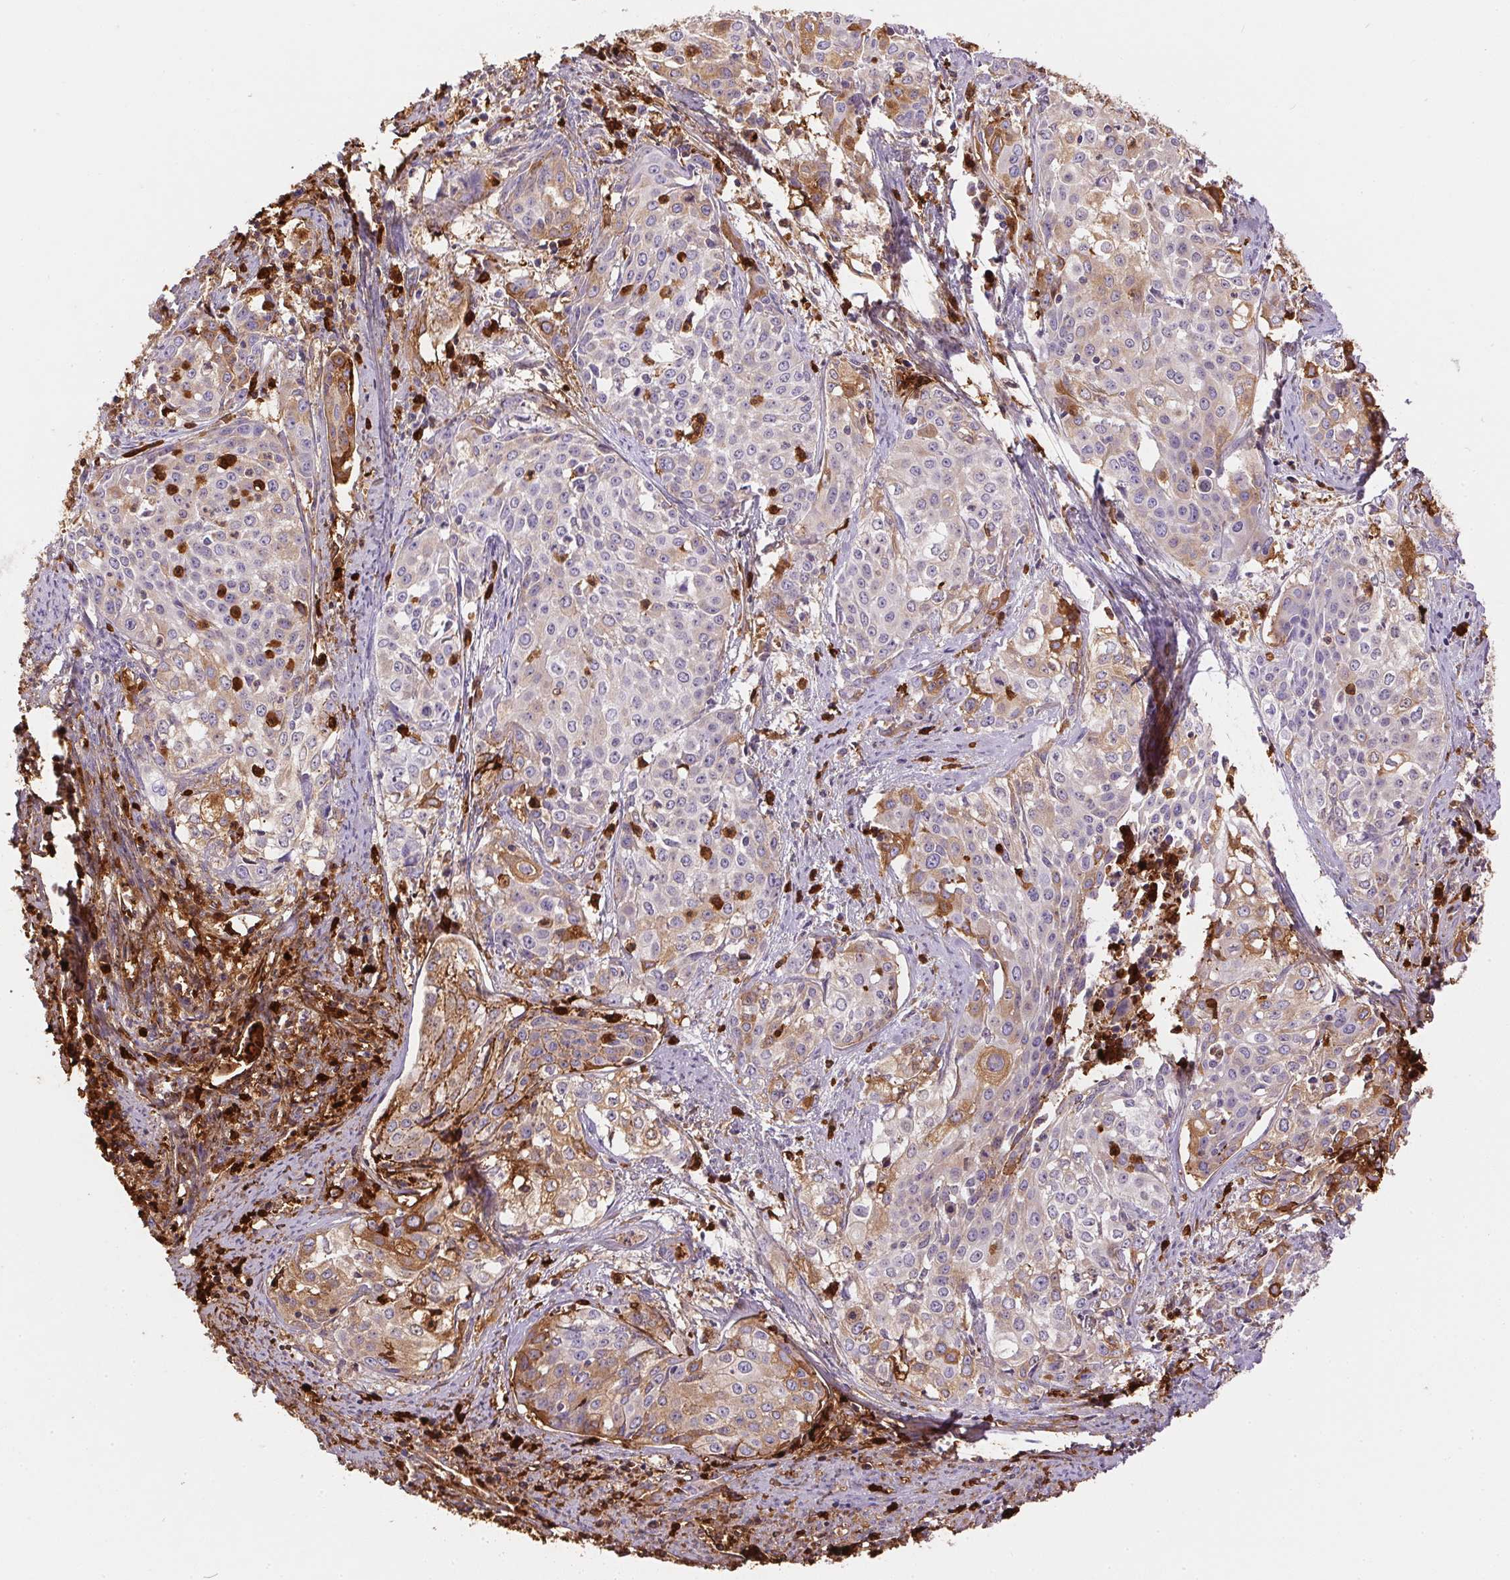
{"staining": {"intensity": "weak", "quantity": "25%-75%", "location": "cytoplasmic/membranous"}, "tissue": "cervical cancer", "cell_type": "Tumor cells", "image_type": "cancer", "snomed": [{"axis": "morphology", "description": "Squamous cell carcinoma, NOS"}, {"axis": "topography", "description": "Cervix"}], "caption": "High-power microscopy captured an immunohistochemistry (IHC) histopathology image of squamous cell carcinoma (cervical), revealing weak cytoplasmic/membranous positivity in about 25%-75% of tumor cells.", "gene": "ORM1", "patient": {"sex": "female", "age": 39}}